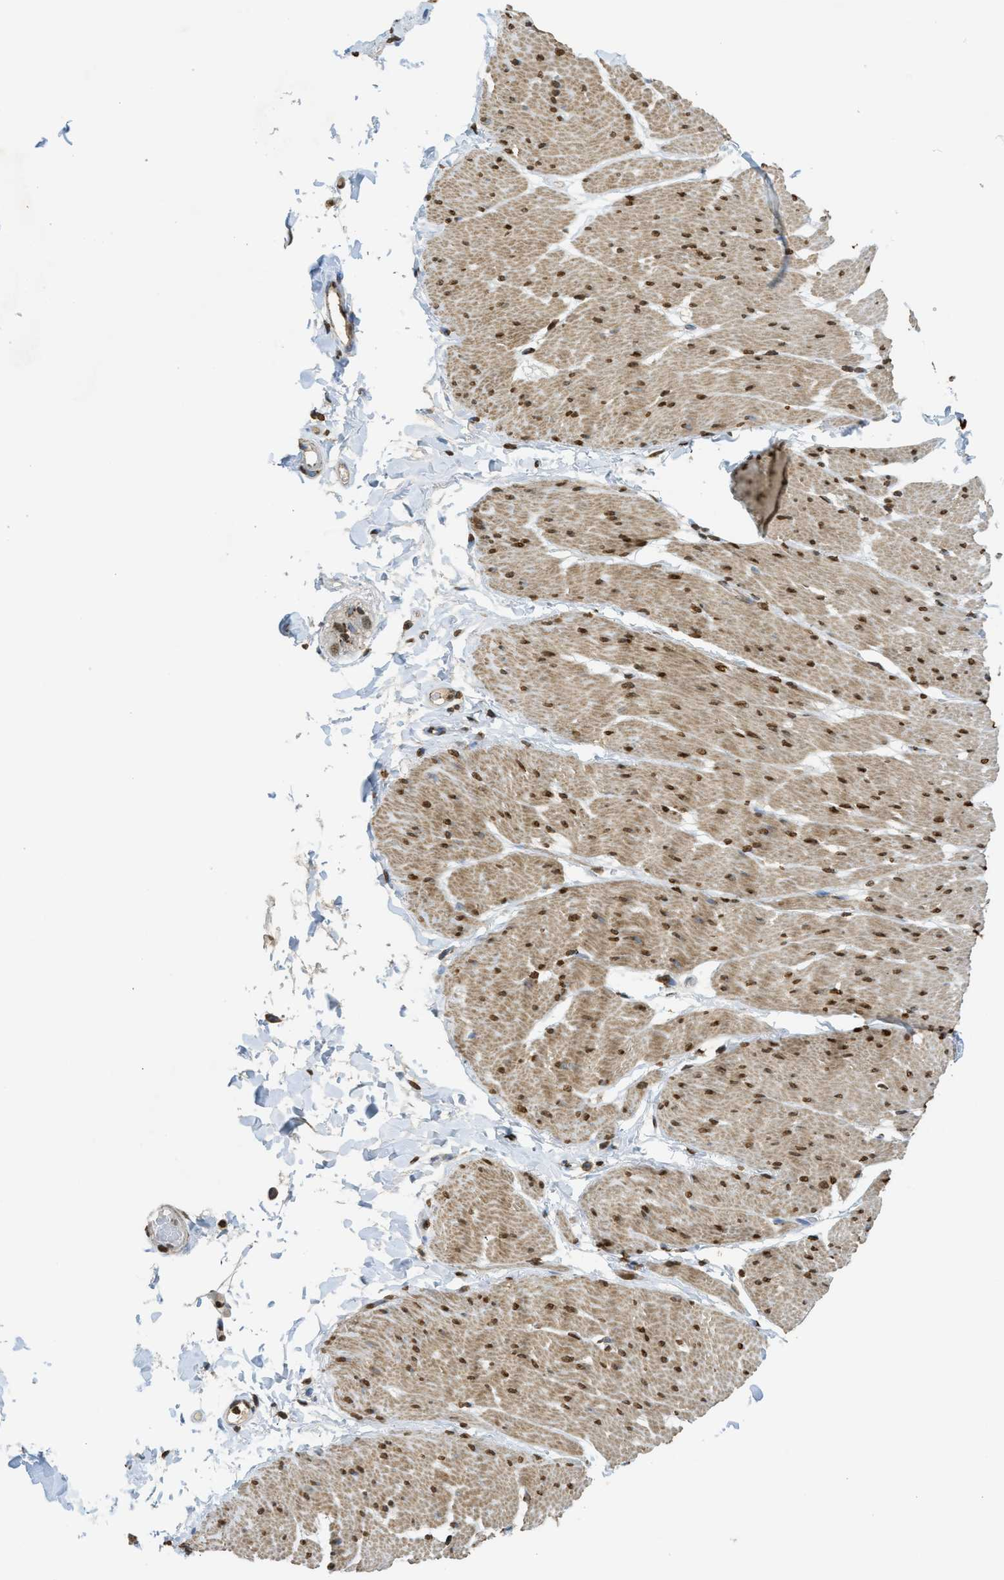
{"staining": {"intensity": "strong", "quantity": "25%-75%", "location": "cytoplasmic/membranous,nuclear"}, "tissue": "smooth muscle", "cell_type": "Smooth muscle cells", "image_type": "normal", "snomed": [{"axis": "morphology", "description": "Normal tissue, NOS"}, {"axis": "topography", "description": "Smooth muscle"}, {"axis": "topography", "description": "Colon"}], "caption": "Benign smooth muscle displays strong cytoplasmic/membranous,nuclear expression in approximately 25%-75% of smooth muscle cells, visualized by immunohistochemistry.", "gene": "NR5A2", "patient": {"sex": "male", "age": 67}}